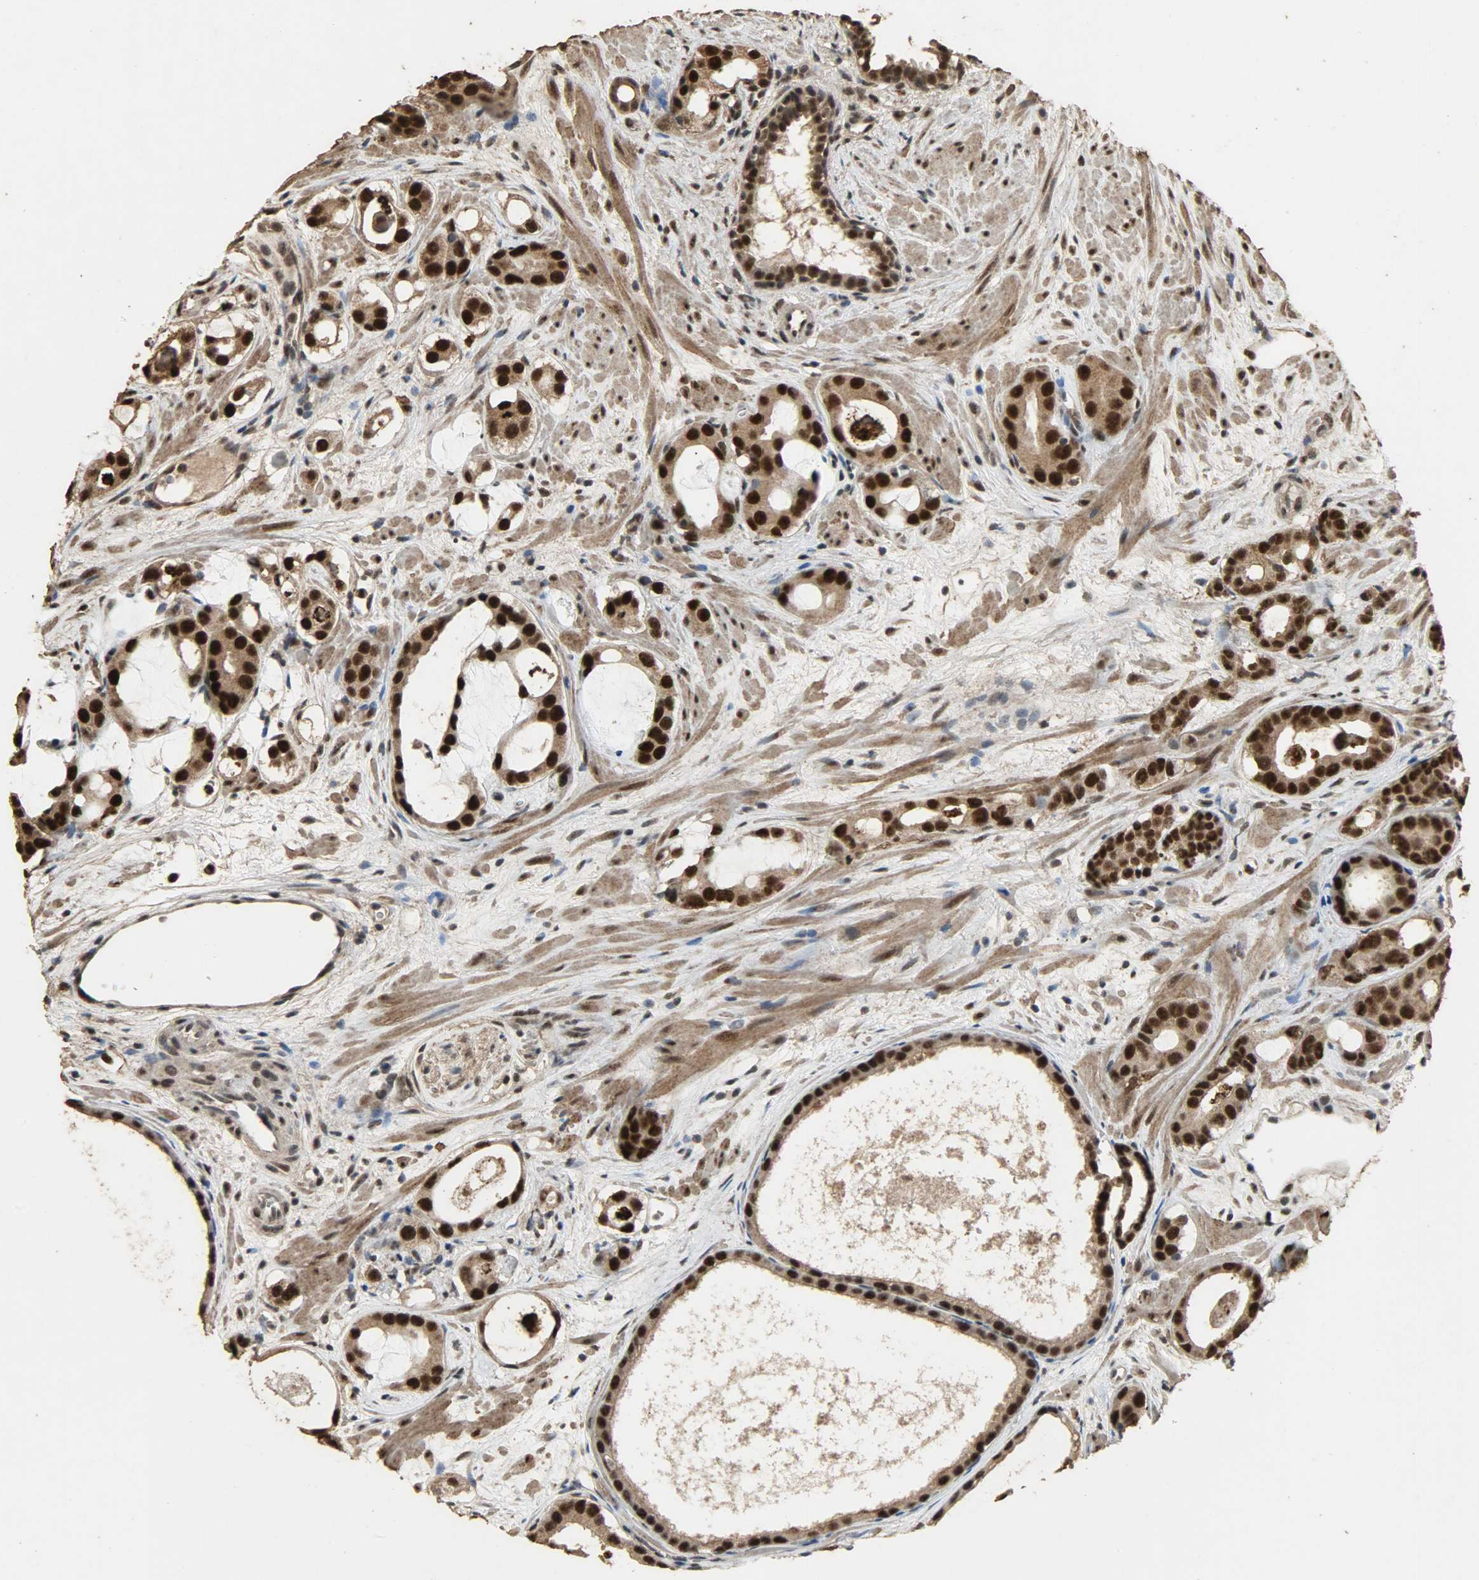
{"staining": {"intensity": "strong", "quantity": ">75%", "location": "cytoplasmic/membranous,nuclear"}, "tissue": "prostate cancer", "cell_type": "Tumor cells", "image_type": "cancer", "snomed": [{"axis": "morphology", "description": "Adenocarcinoma, Low grade"}, {"axis": "topography", "description": "Prostate"}], "caption": "A brown stain highlights strong cytoplasmic/membranous and nuclear positivity of a protein in prostate low-grade adenocarcinoma tumor cells. The protein is stained brown, and the nuclei are stained in blue (DAB IHC with brightfield microscopy, high magnification).", "gene": "CCNT2", "patient": {"sex": "male", "age": 57}}